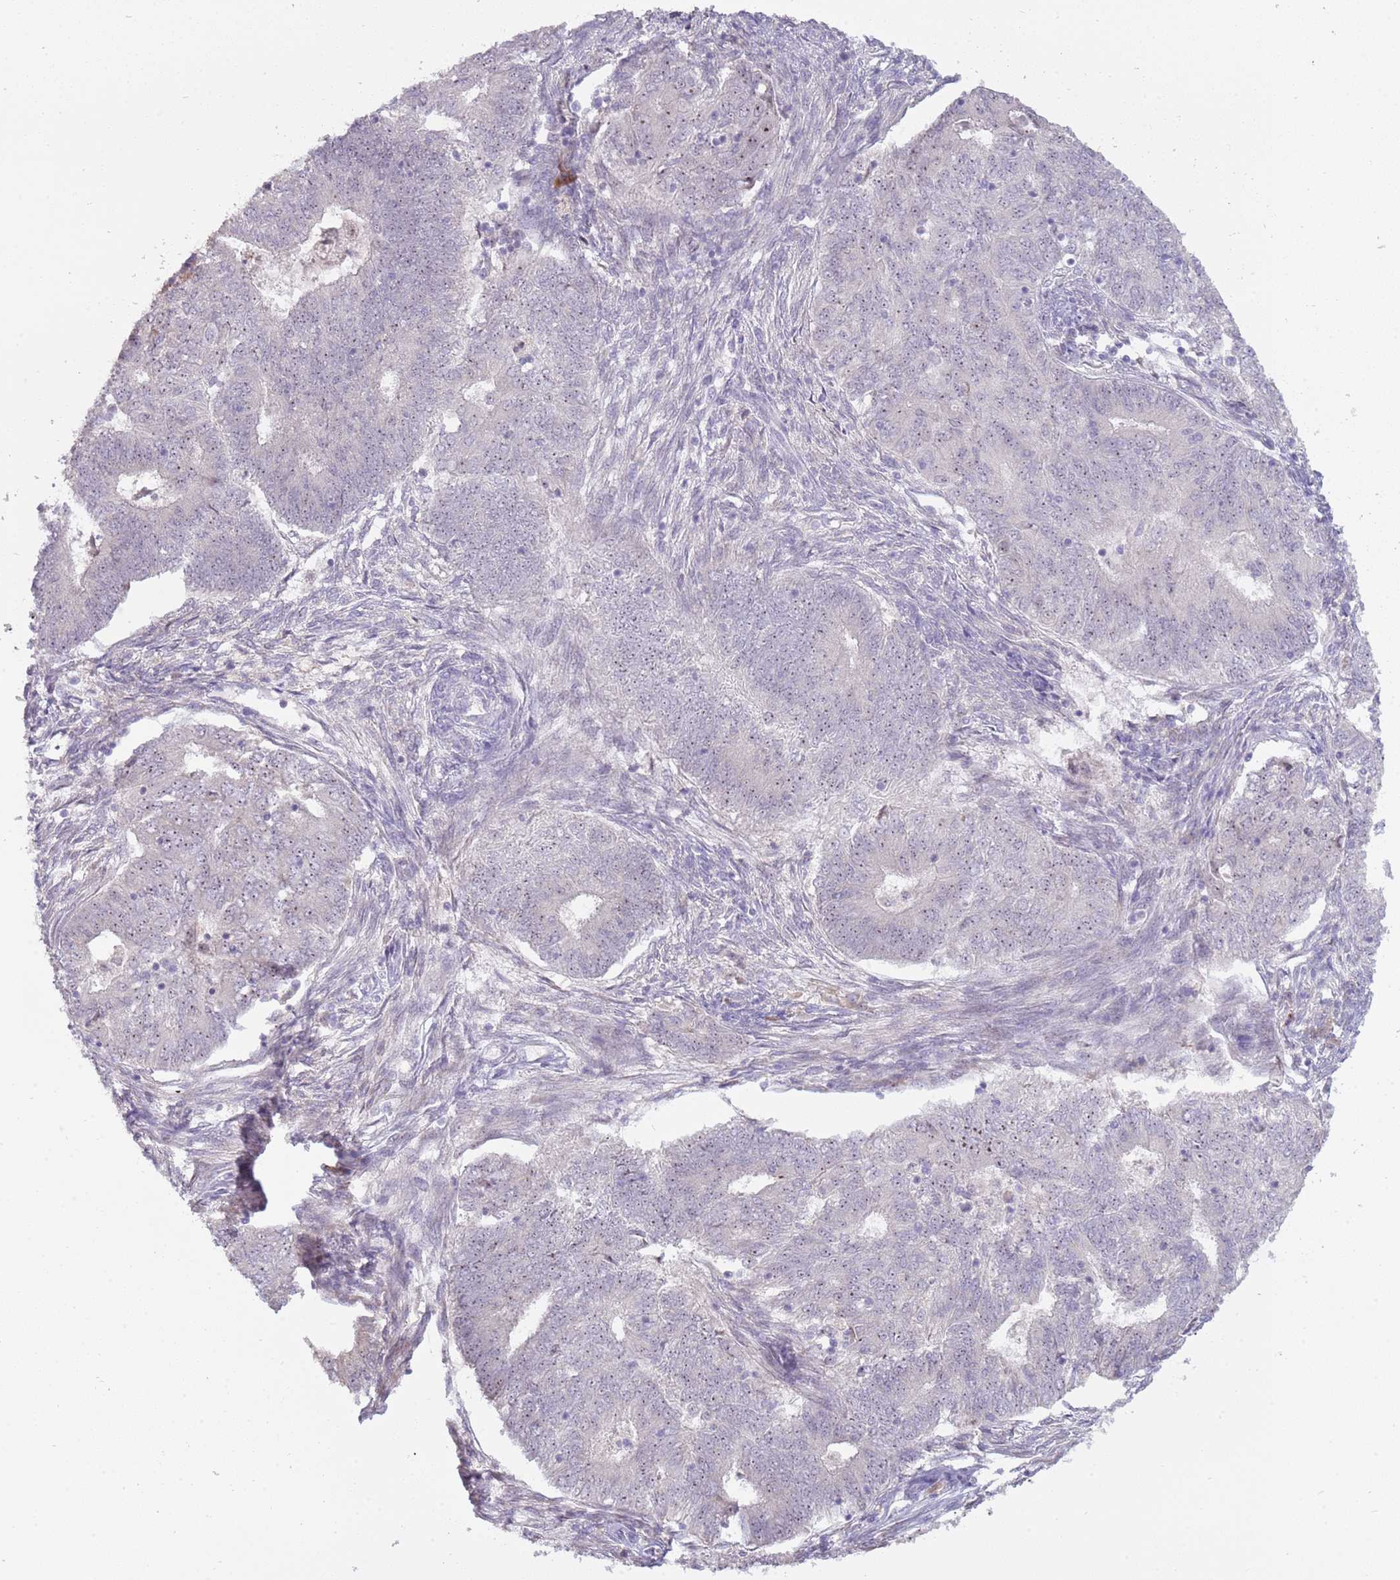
{"staining": {"intensity": "weak", "quantity": "25%-75%", "location": "nuclear"}, "tissue": "endometrial cancer", "cell_type": "Tumor cells", "image_type": "cancer", "snomed": [{"axis": "morphology", "description": "Adenocarcinoma, NOS"}, {"axis": "topography", "description": "Endometrium"}], "caption": "Endometrial cancer stained with immunohistochemistry reveals weak nuclear expression in about 25%-75% of tumor cells.", "gene": "UCMA", "patient": {"sex": "female", "age": 62}}